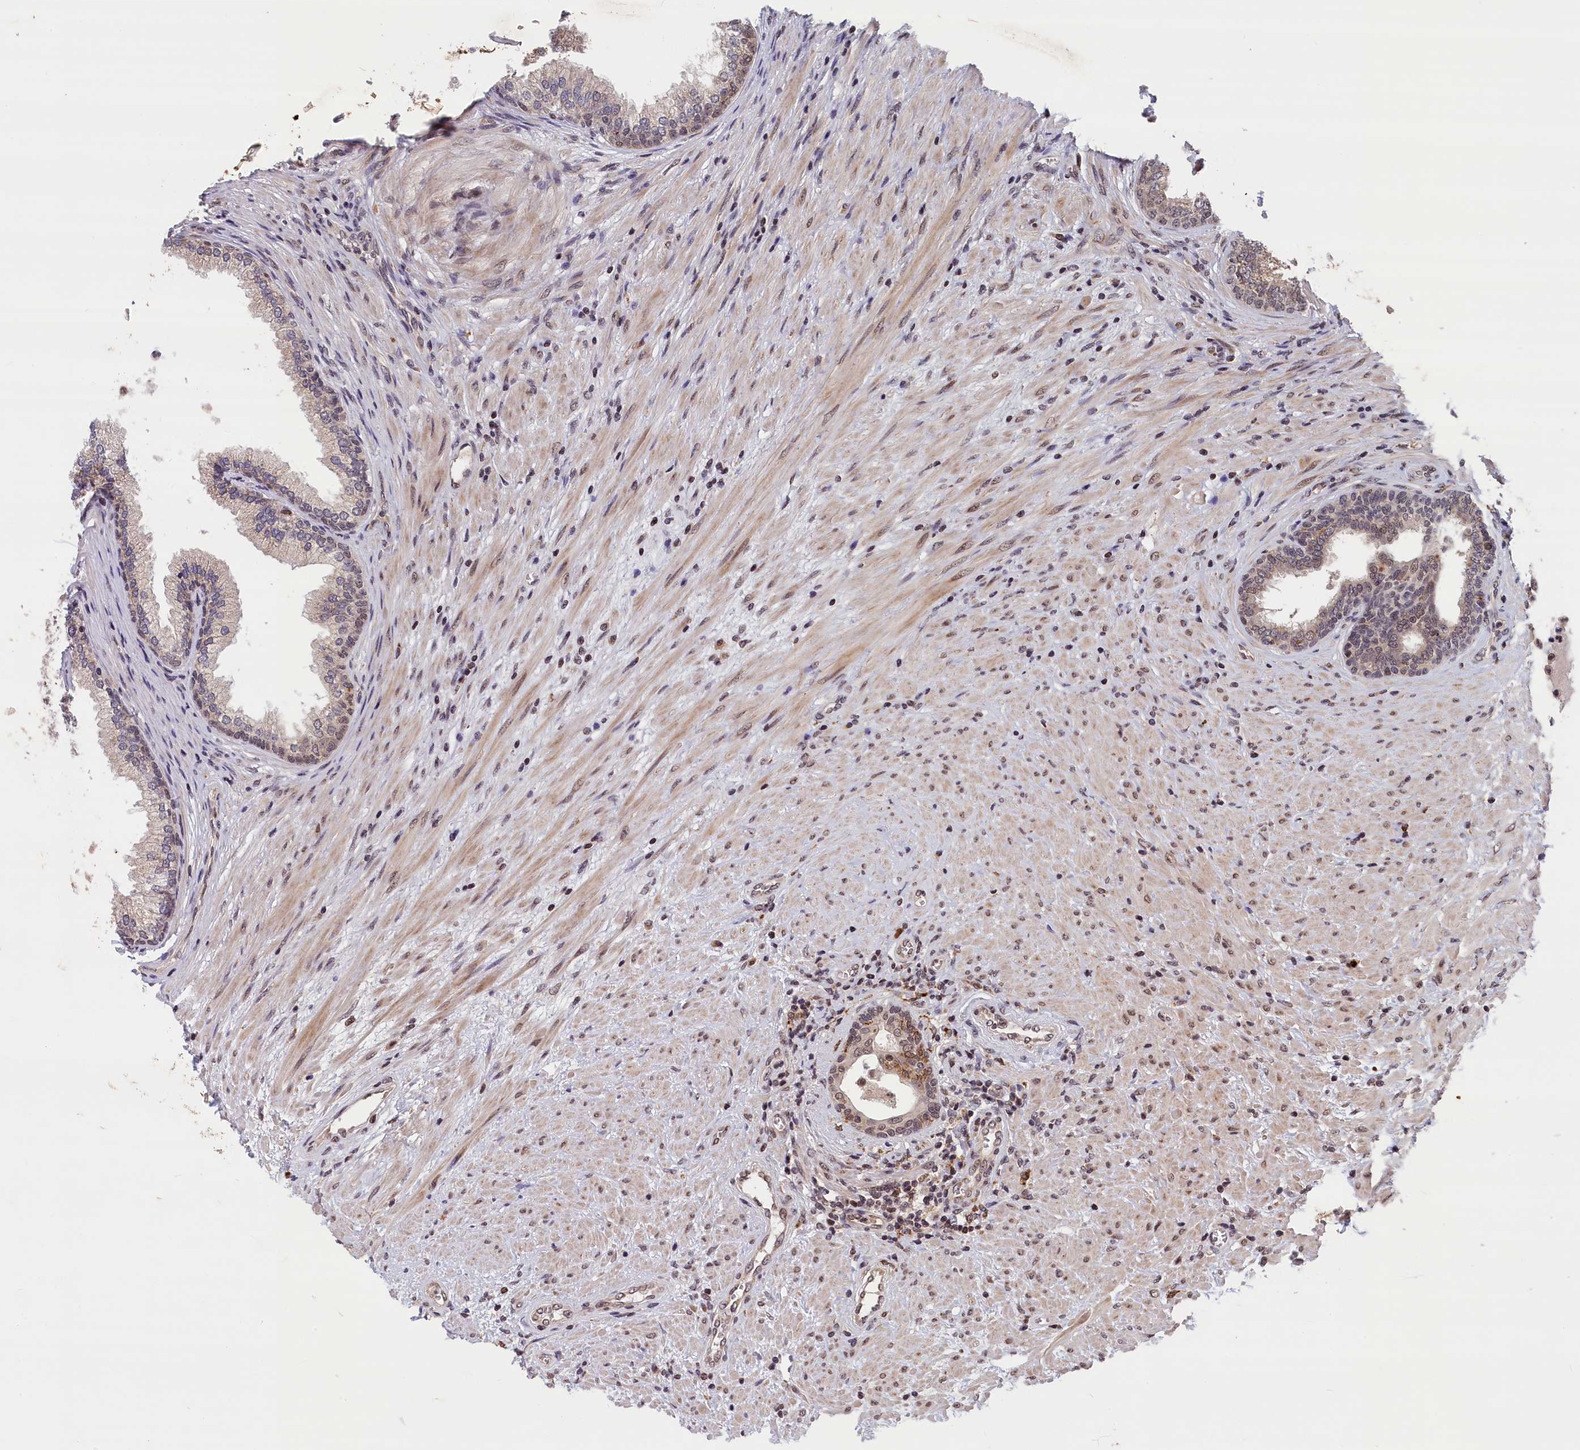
{"staining": {"intensity": "weak", "quantity": "25%-75%", "location": "cytoplasmic/membranous,nuclear"}, "tissue": "prostate", "cell_type": "Glandular cells", "image_type": "normal", "snomed": [{"axis": "morphology", "description": "Normal tissue, NOS"}, {"axis": "topography", "description": "Prostate"}], "caption": "This is an image of immunohistochemistry (IHC) staining of unremarkable prostate, which shows weak expression in the cytoplasmic/membranous,nuclear of glandular cells.", "gene": "KCNK6", "patient": {"sex": "male", "age": 76}}